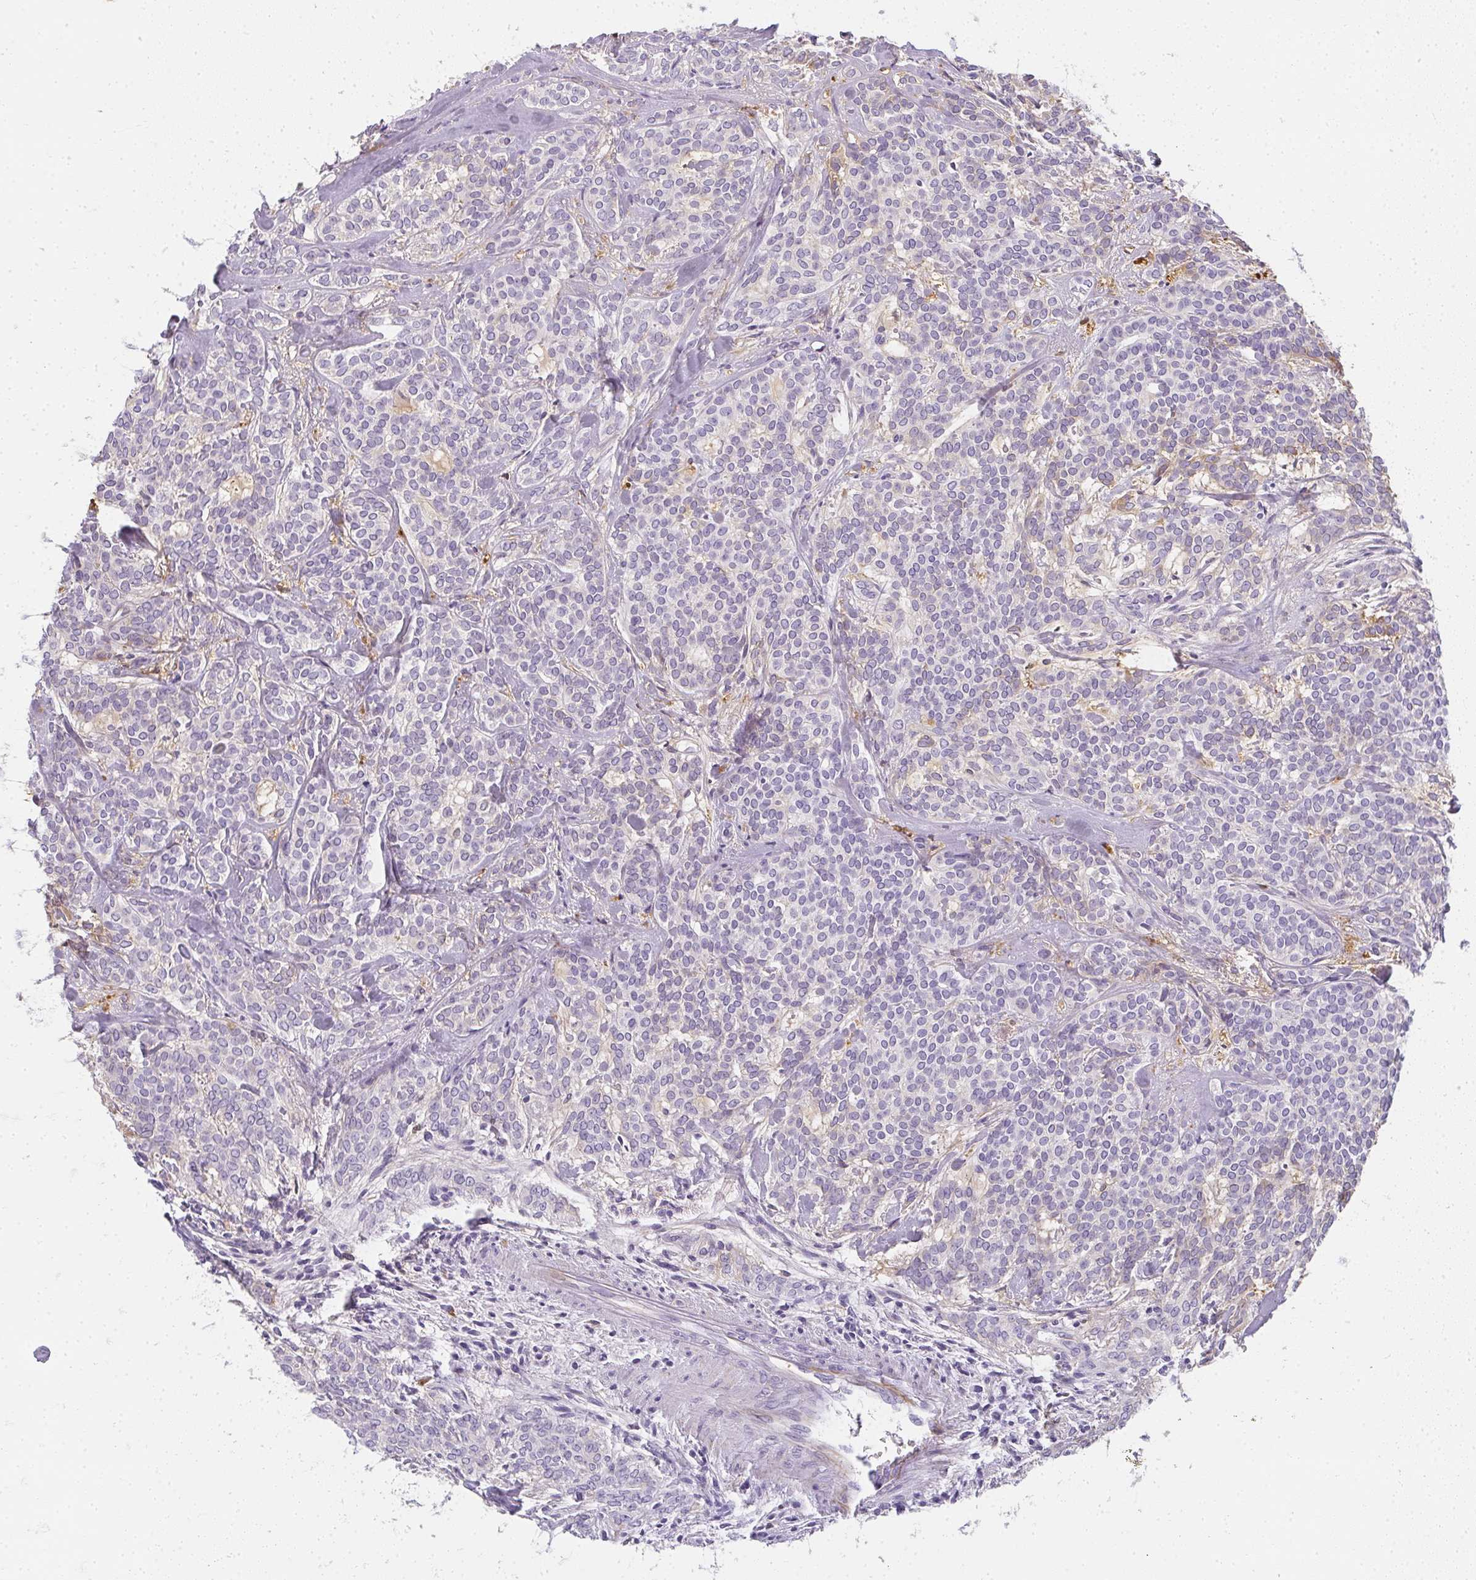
{"staining": {"intensity": "negative", "quantity": "none", "location": "none"}, "tissue": "head and neck cancer", "cell_type": "Tumor cells", "image_type": "cancer", "snomed": [{"axis": "morphology", "description": "Adenocarcinoma, NOS"}, {"axis": "topography", "description": "Head-Neck"}], "caption": "This is an immunohistochemistry histopathology image of human adenocarcinoma (head and neck). There is no staining in tumor cells.", "gene": "HK3", "patient": {"sex": "female", "age": 57}}